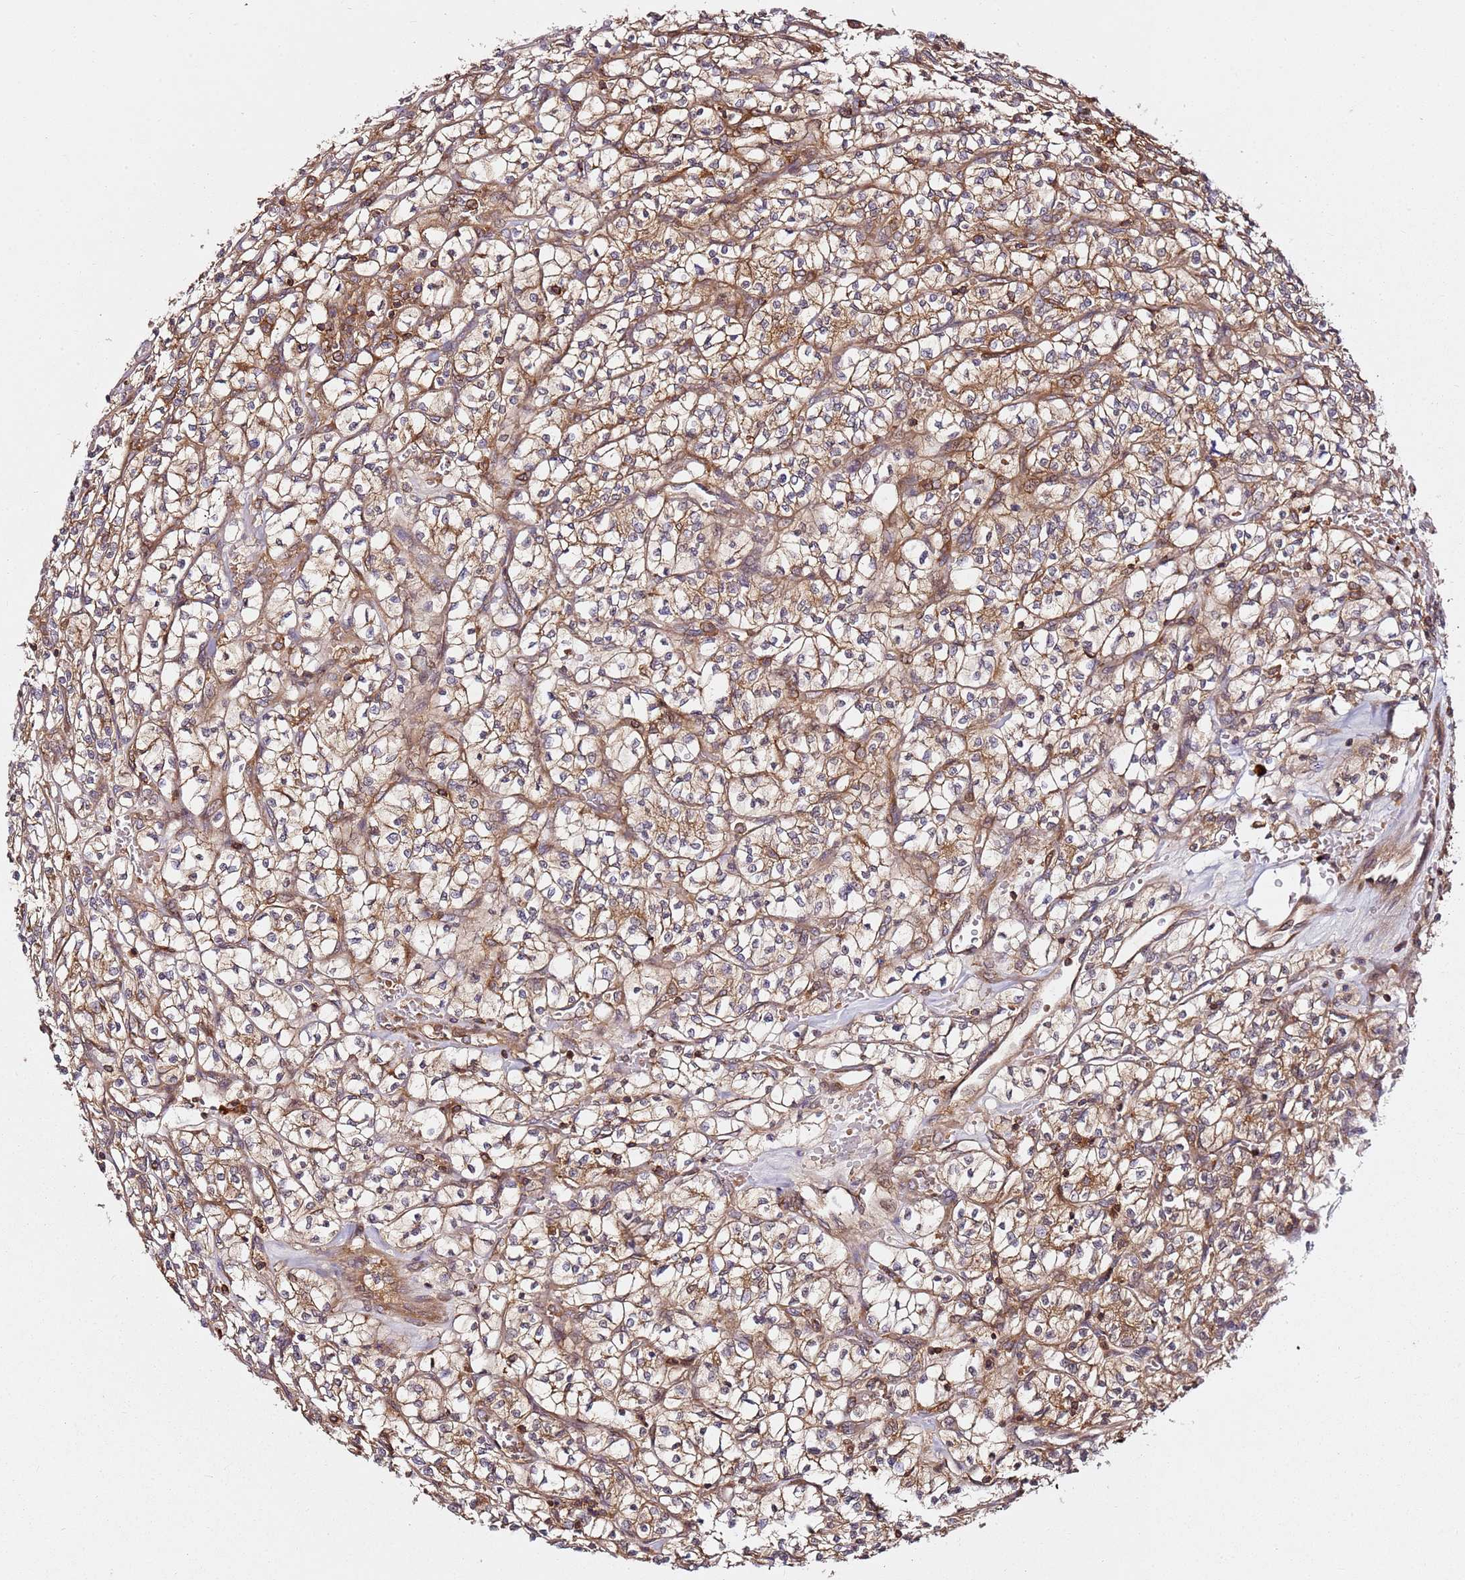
{"staining": {"intensity": "moderate", "quantity": "25%-75%", "location": "cytoplasmic/membranous"}, "tissue": "renal cancer", "cell_type": "Tumor cells", "image_type": "cancer", "snomed": [{"axis": "morphology", "description": "Adenocarcinoma, NOS"}, {"axis": "topography", "description": "Kidney"}], "caption": "A photomicrograph of human renal cancer stained for a protein displays moderate cytoplasmic/membranous brown staining in tumor cells.", "gene": "PRMT7", "patient": {"sex": "female", "age": 64}}